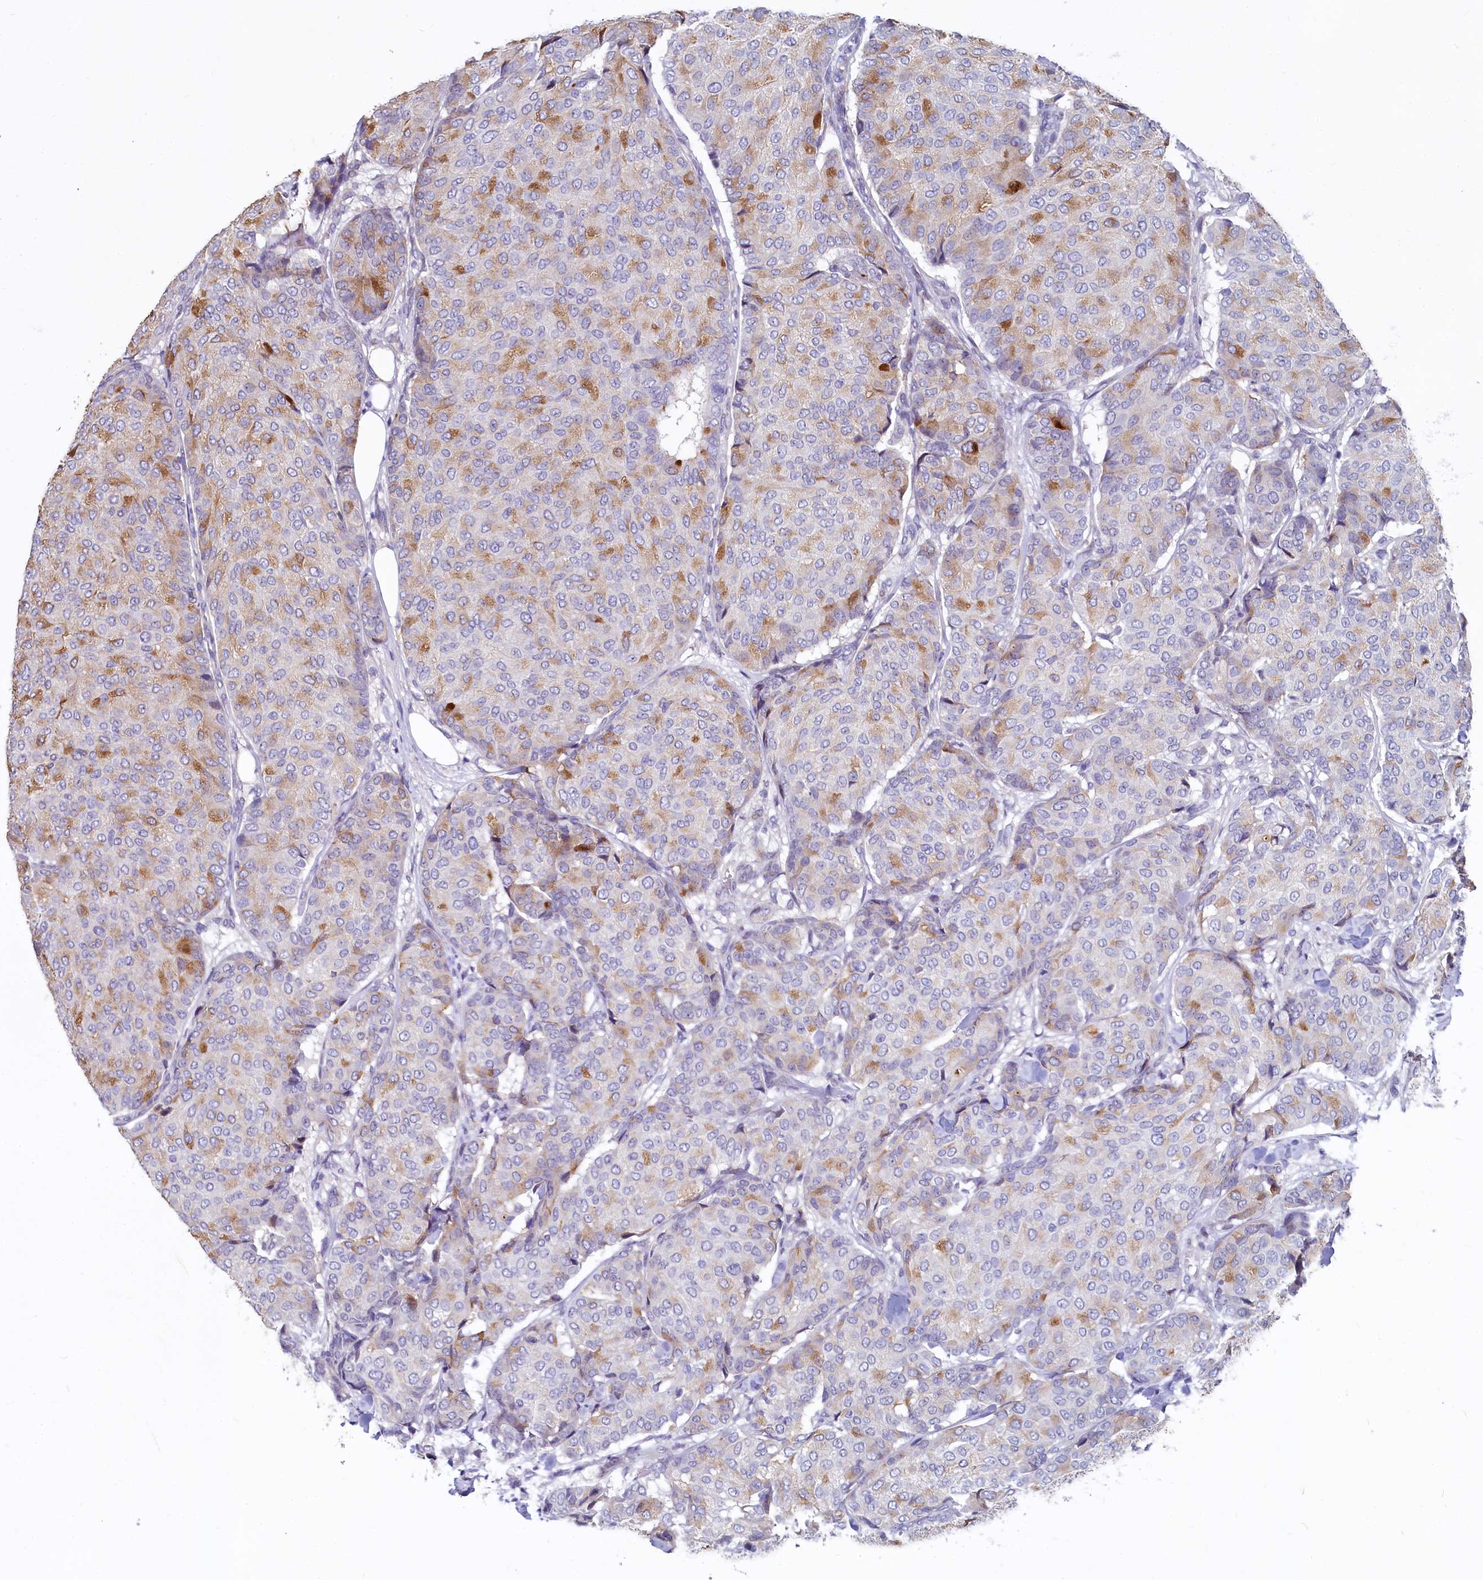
{"staining": {"intensity": "moderate", "quantity": "<25%", "location": "cytoplasmic/membranous"}, "tissue": "breast cancer", "cell_type": "Tumor cells", "image_type": "cancer", "snomed": [{"axis": "morphology", "description": "Duct carcinoma"}, {"axis": "topography", "description": "Breast"}], "caption": "An image showing moderate cytoplasmic/membranous expression in approximately <25% of tumor cells in breast cancer (intraductal carcinoma), as visualized by brown immunohistochemical staining.", "gene": "ASXL3", "patient": {"sex": "female", "age": 75}}